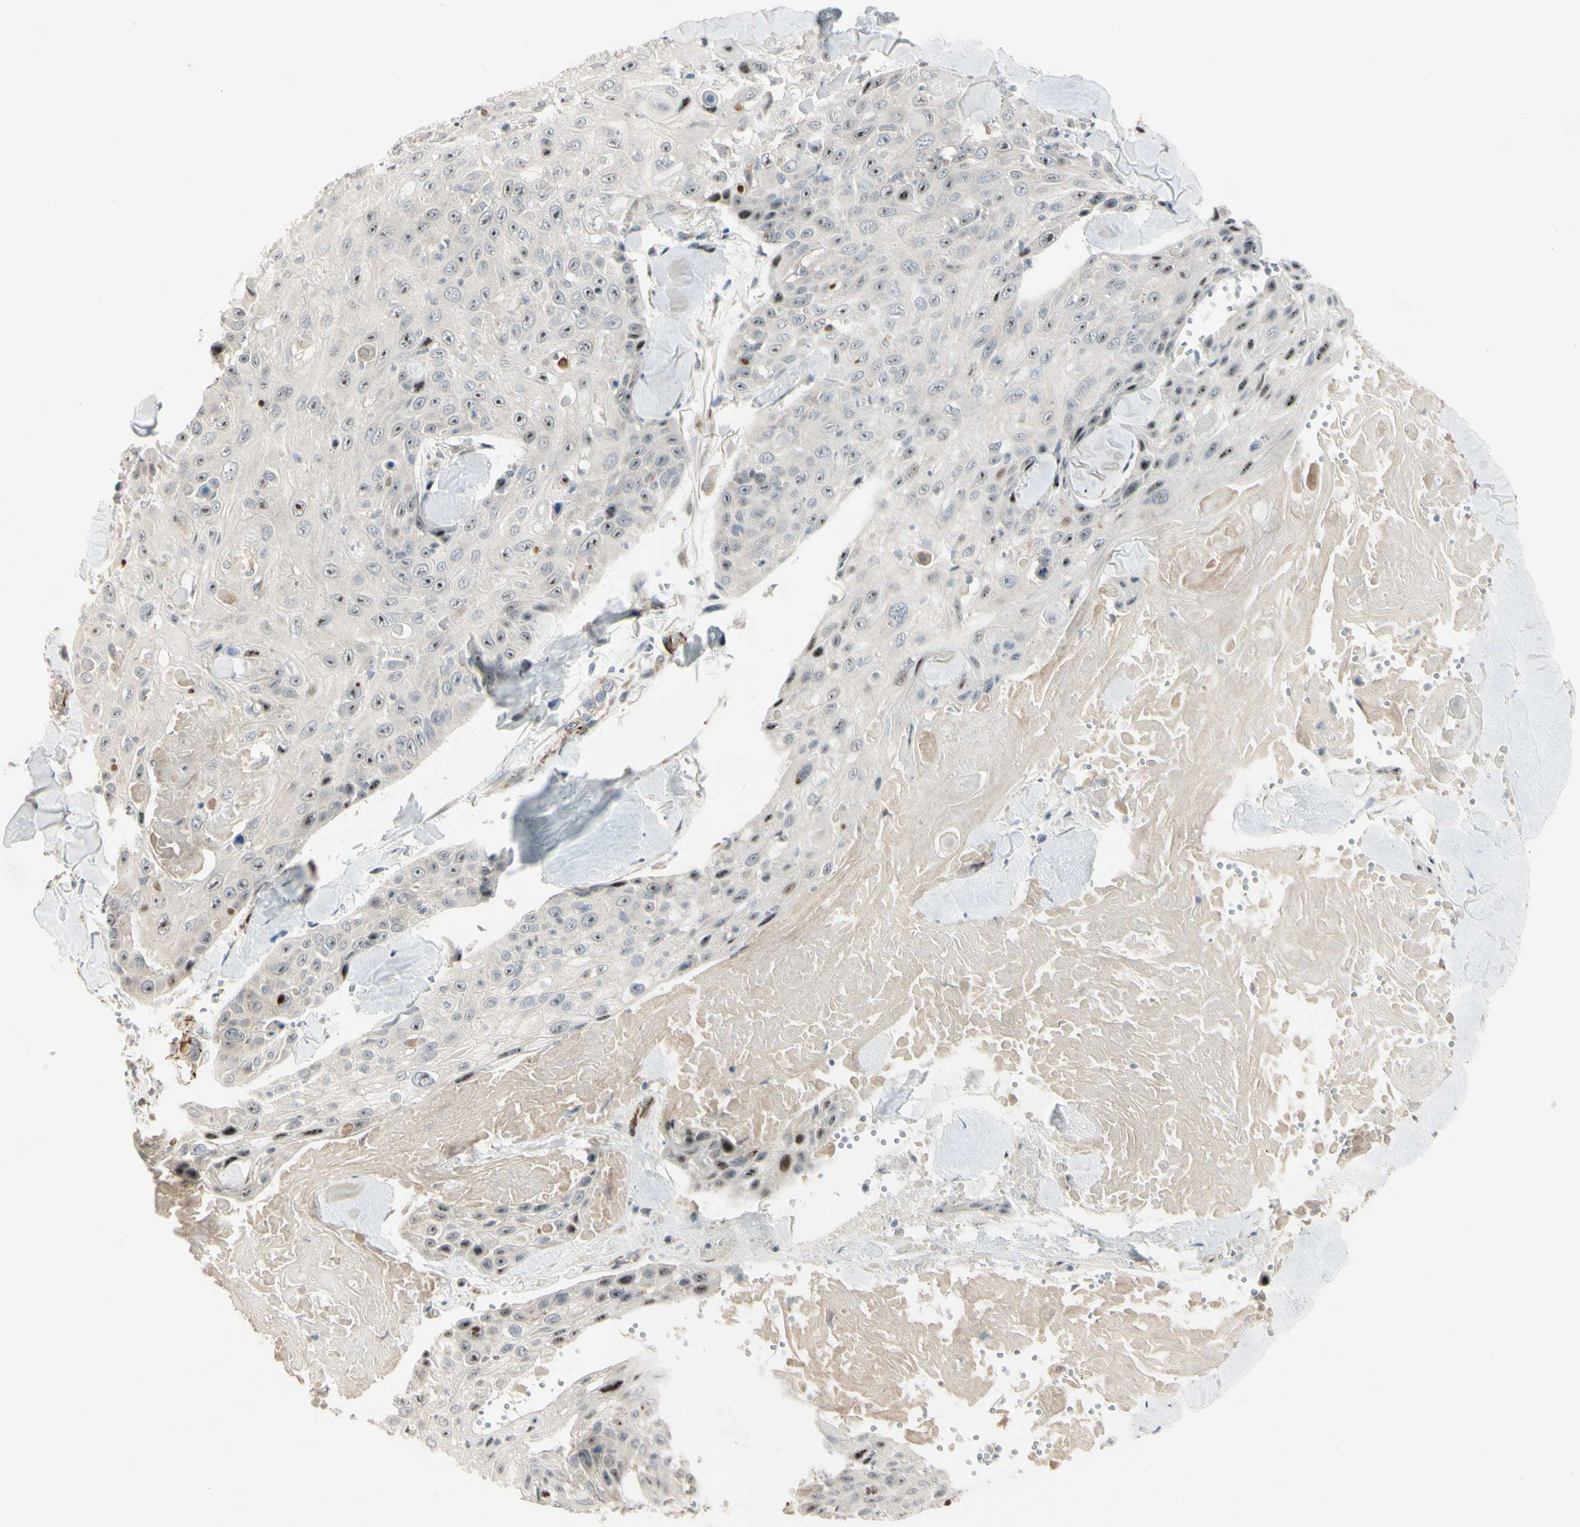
{"staining": {"intensity": "moderate", "quantity": "<25%", "location": "nuclear"}, "tissue": "skin cancer", "cell_type": "Tumor cells", "image_type": "cancer", "snomed": [{"axis": "morphology", "description": "Squamous cell carcinoma, NOS"}, {"axis": "topography", "description": "Skin"}], "caption": "About <25% of tumor cells in skin squamous cell carcinoma display moderate nuclear protein staining as visualized by brown immunohistochemical staining.", "gene": "NDFIP1", "patient": {"sex": "male", "age": 86}}